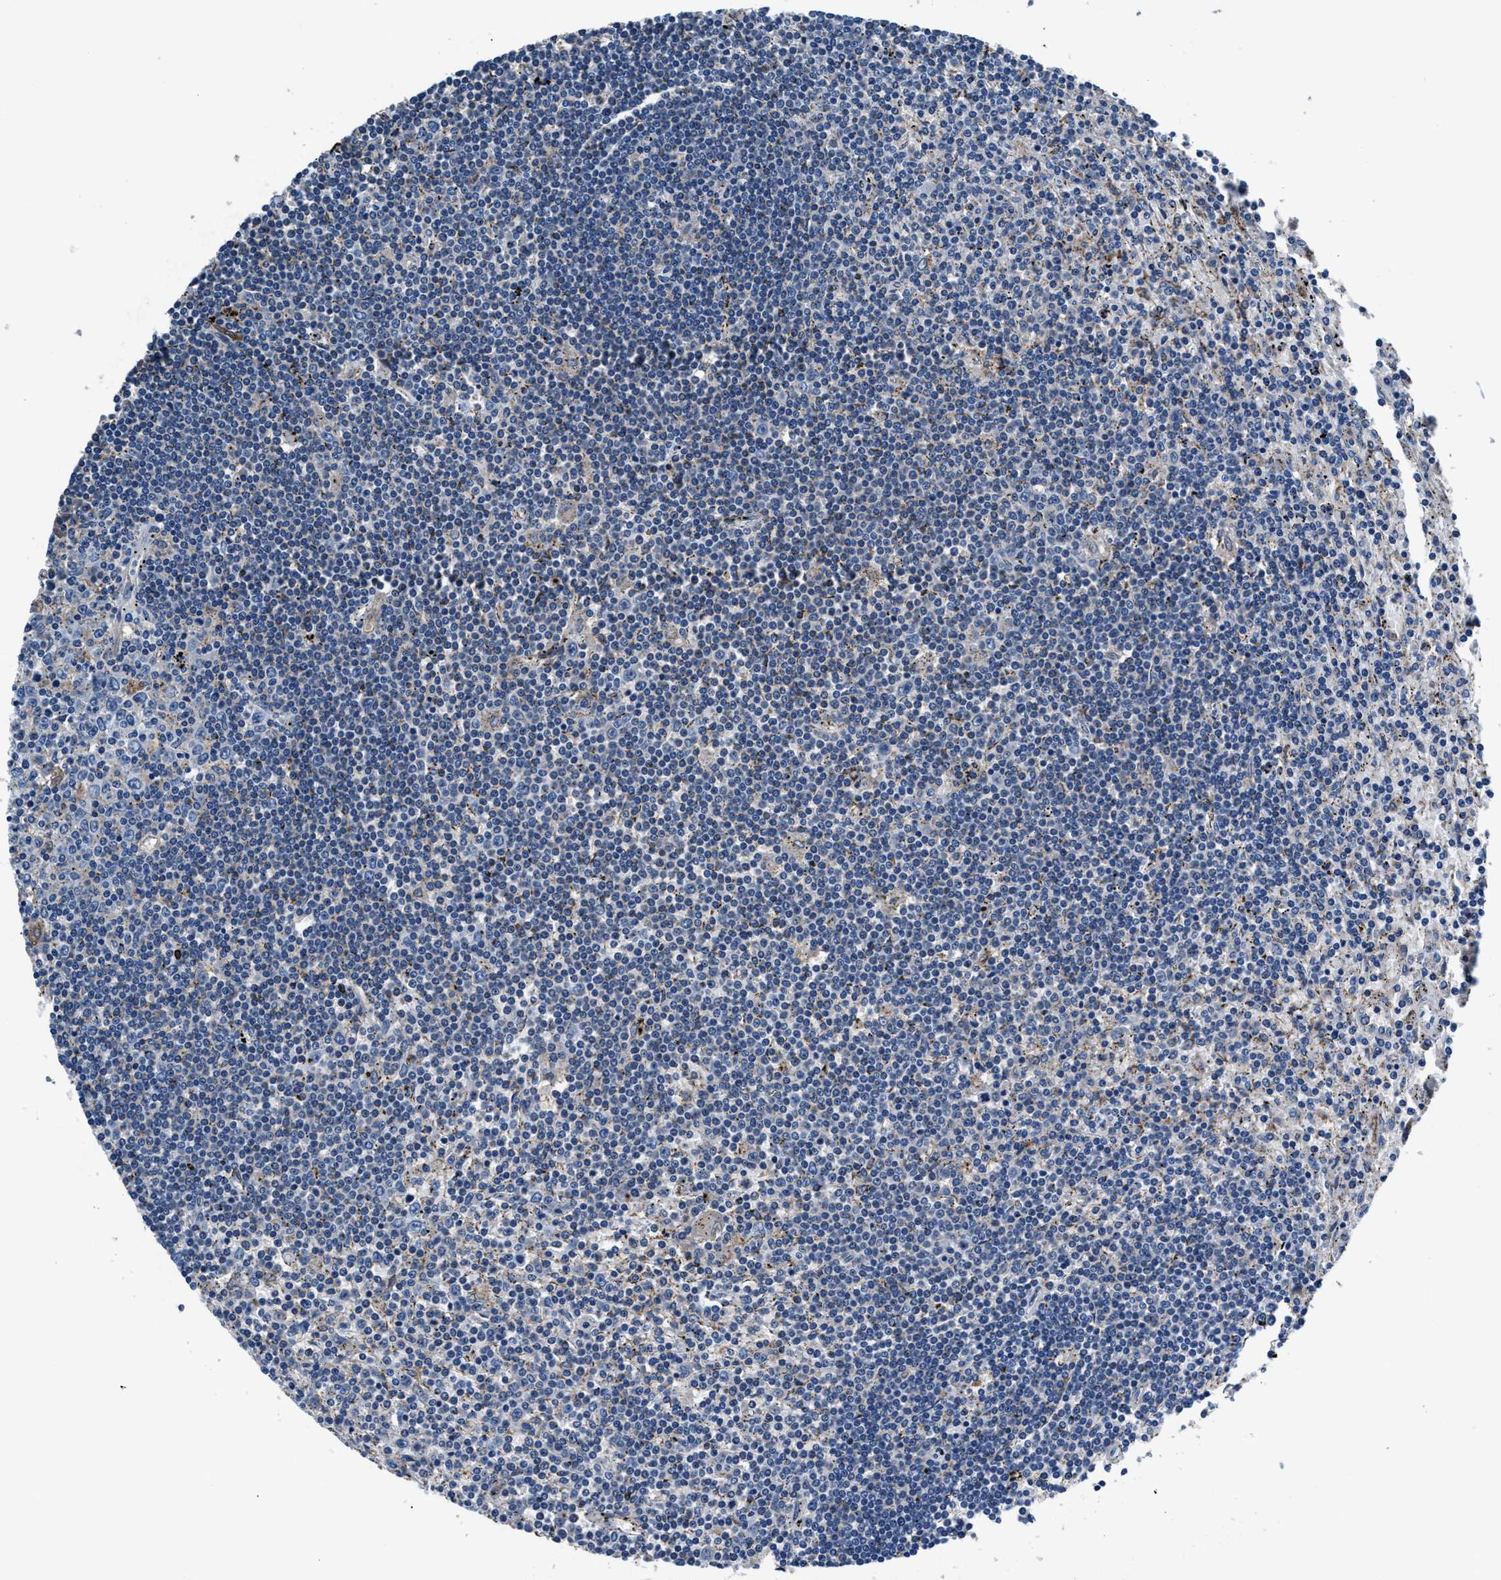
{"staining": {"intensity": "negative", "quantity": "none", "location": "none"}, "tissue": "lymphoma", "cell_type": "Tumor cells", "image_type": "cancer", "snomed": [{"axis": "morphology", "description": "Malignant lymphoma, non-Hodgkin's type, Low grade"}, {"axis": "topography", "description": "Spleen"}], "caption": "The image exhibits no significant expression in tumor cells of low-grade malignant lymphoma, non-Hodgkin's type. The staining was performed using DAB to visualize the protein expression in brown, while the nuclei were stained in blue with hematoxylin (Magnification: 20x).", "gene": "PRTFDC1", "patient": {"sex": "male", "age": 76}}